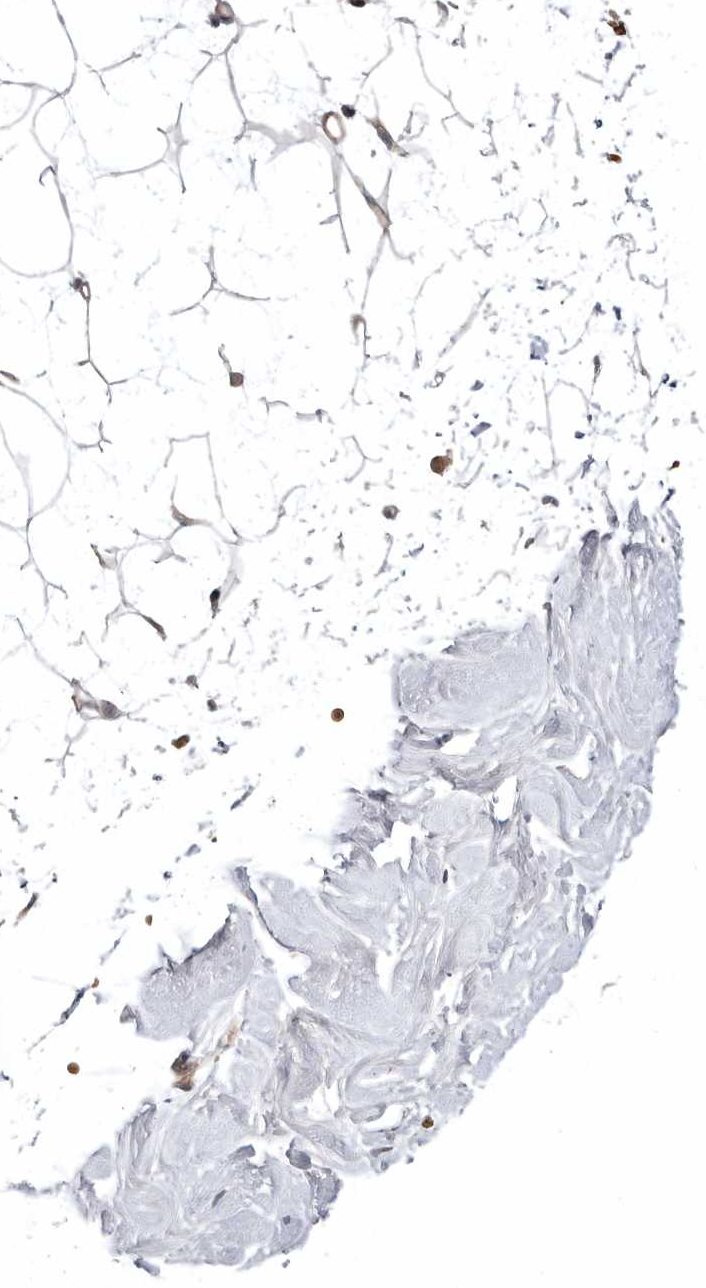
{"staining": {"intensity": "weak", "quantity": "25%-75%", "location": "cytoplasmic/membranous"}, "tissue": "breast", "cell_type": "Adipocytes", "image_type": "normal", "snomed": [{"axis": "morphology", "description": "Normal tissue, NOS"}, {"axis": "topography", "description": "Breast"}], "caption": "Human breast stained with a brown dye displays weak cytoplasmic/membranous positive staining in about 25%-75% of adipocytes.", "gene": "KIF2B", "patient": {"sex": "female", "age": 23}}